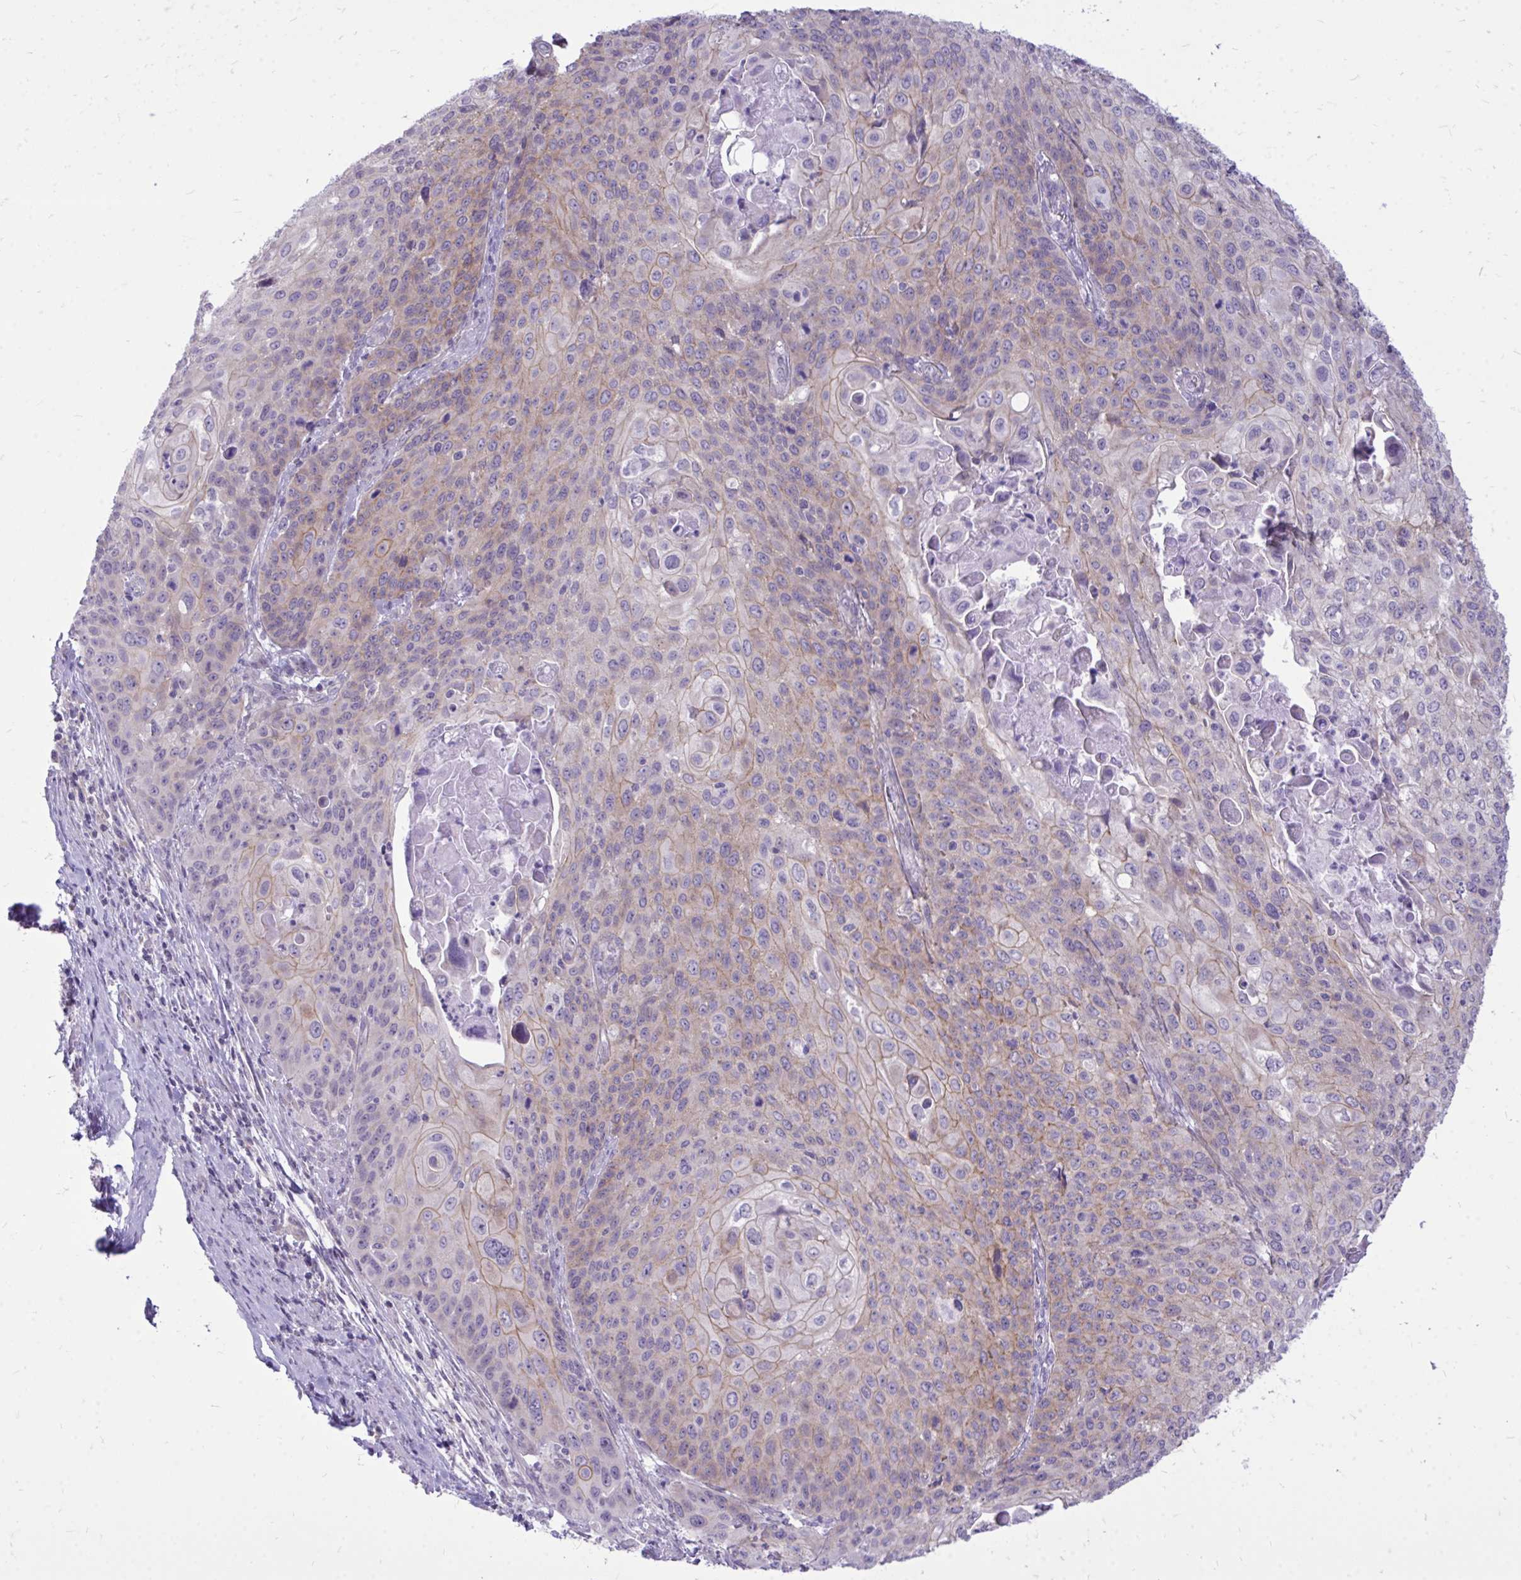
{"staining": {"intensity": "weak", "quantity": "25%-75%", "location": "cytoplasmic/membranous"}, "tissue": "cervical cancer", "cell_type": "Tumor cells", "image_type": "cancer", "snomed": [{"axis": "morphology", "description": "Squamous cell carcinoma, NOS"}, {"axis": "topography", "description": "Cervix"}], "caption": "Human cervical cancer stained with a protein marker exhibits weak staining in tumor cells.", "gene": "SPTBN2", "patient": {"sex": "female", "age": 65}}